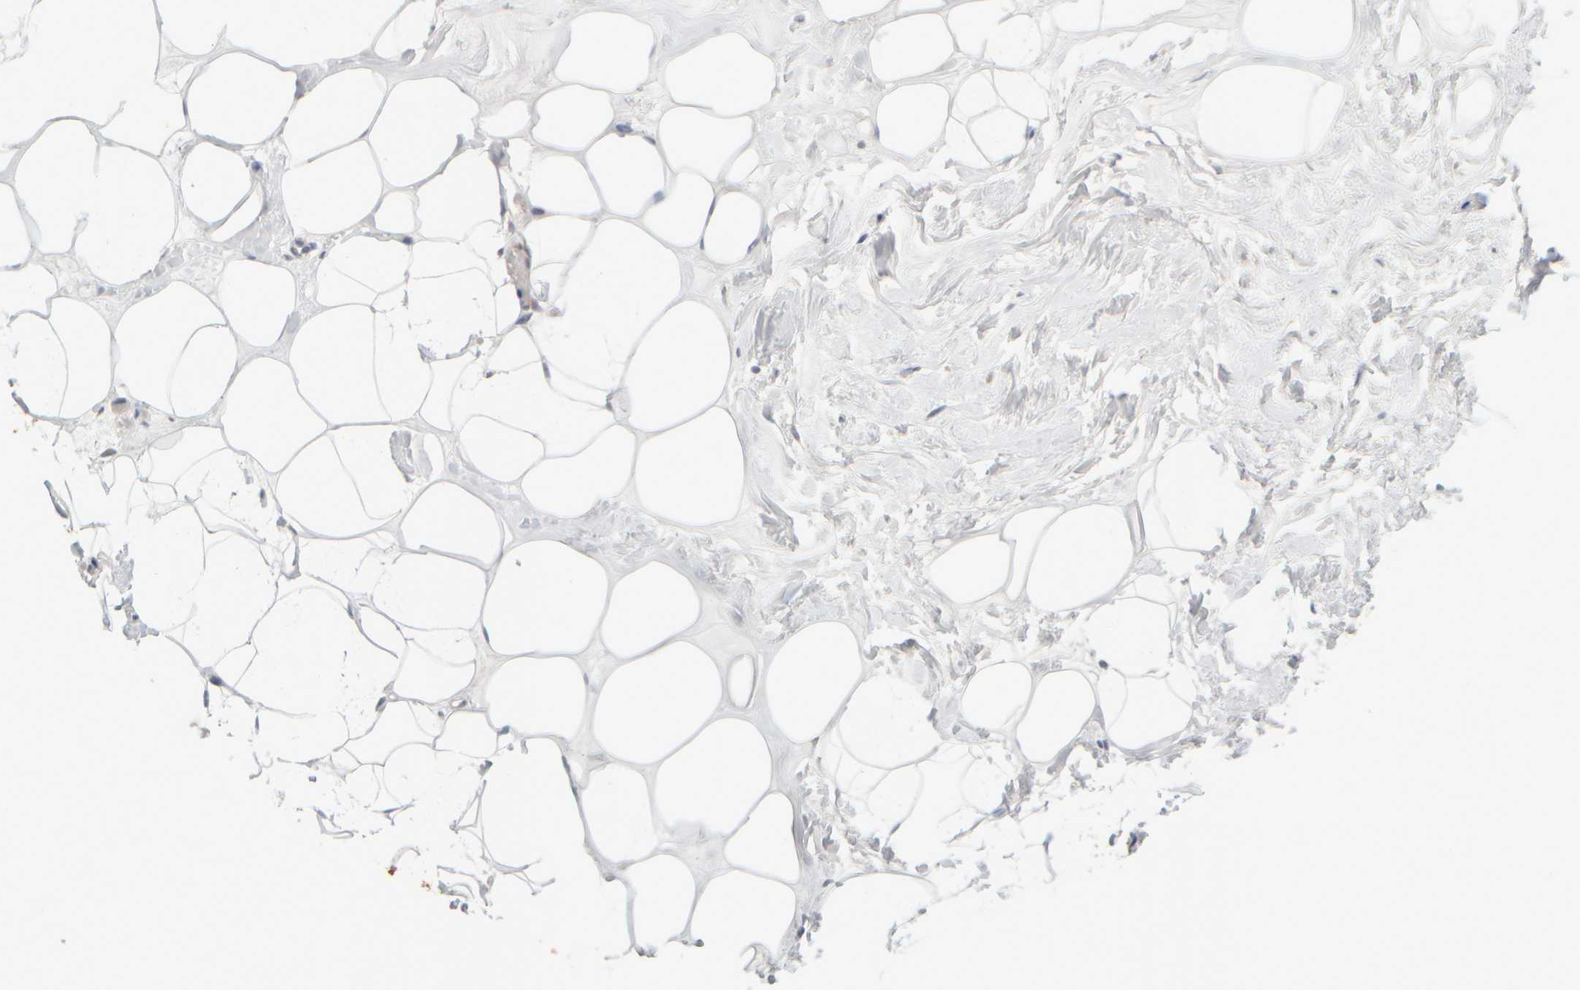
{"staining": {"intensity": "negative", "quantity": "none", "location": "none"}, "tissue": "adipose tissue", "cell_type": "Adipocytes", "image_type": "normal", "snomed": [{"axis": "morphology", "description": "Normal tissue, NOS"}, {"axis": "morphology", "description": "Fibrosis, NOS"}, {"axis": "topography", "description": "Breast"}, {"axis": "topography", "description": "Adipose tissue"}], "caption": "Adipose tissue was stained to show a protein in brown. There is no significant positivity in adipocytes. (Stains: DAB (3,3'-diaminobenzidine) immunohistochemistry with hematoxylin counter stain, Microscopy: brightfield microscopy at high magnification).", "gene": "GOPC", "patient": {"sex": "female", "age": 39}}